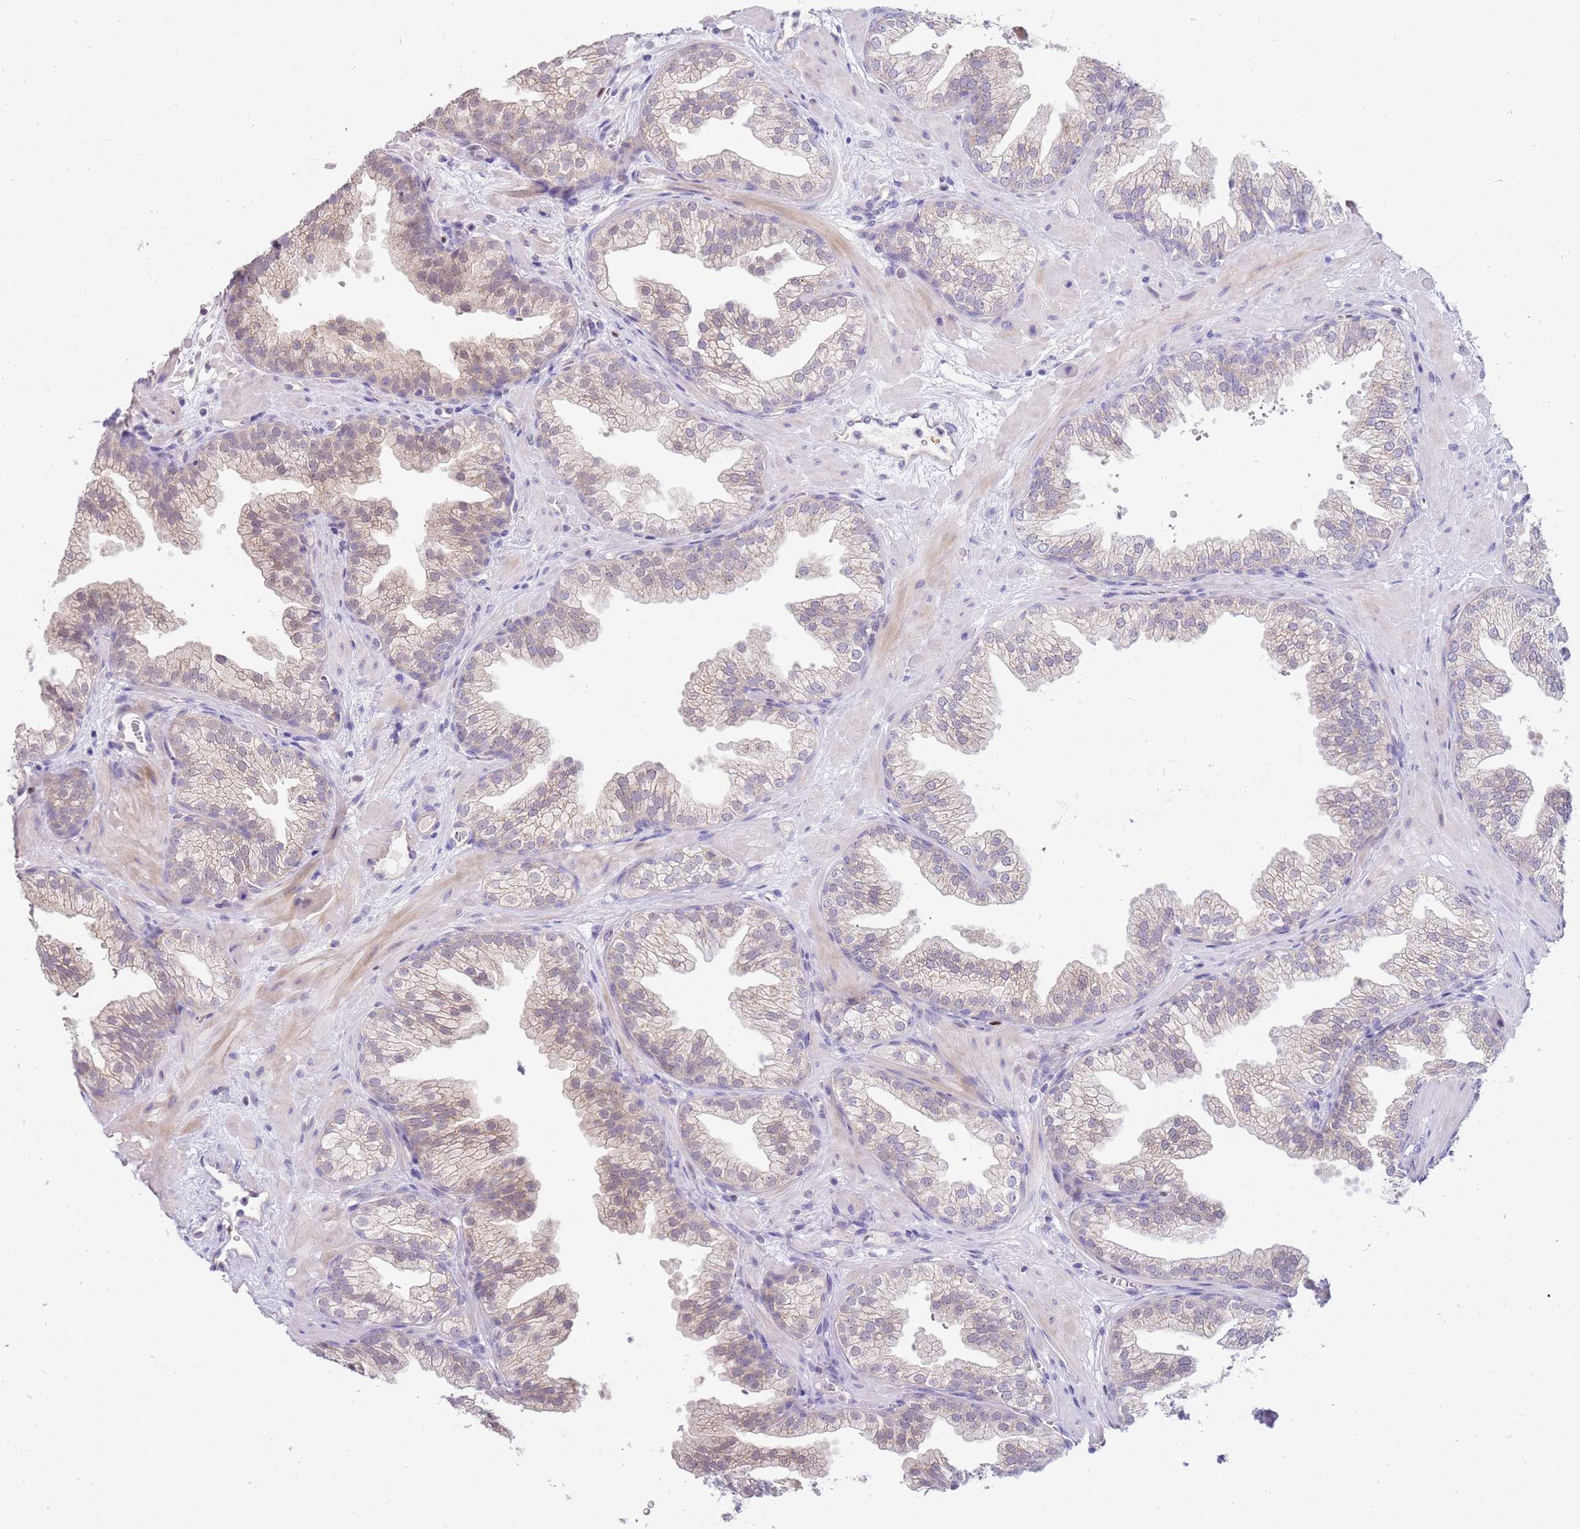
{"staining": {"intensity": "weak", "quantity": "<25%", "location": "cytoplasmic/membranous"}, "tissue": "prostate", "cell_type": "Glandular cells", "image_type": "normal", "snomed": [{"axis": "morphology", "description": "Normal tissue, NOS"}, {"axis": "topography", "description": "Prostate"}], "caption": "This is an IHC image of benign prostate. There is no staining in glandular cells.", "gene": "STK25", "patient": {"sex": "male", "age": 37}}